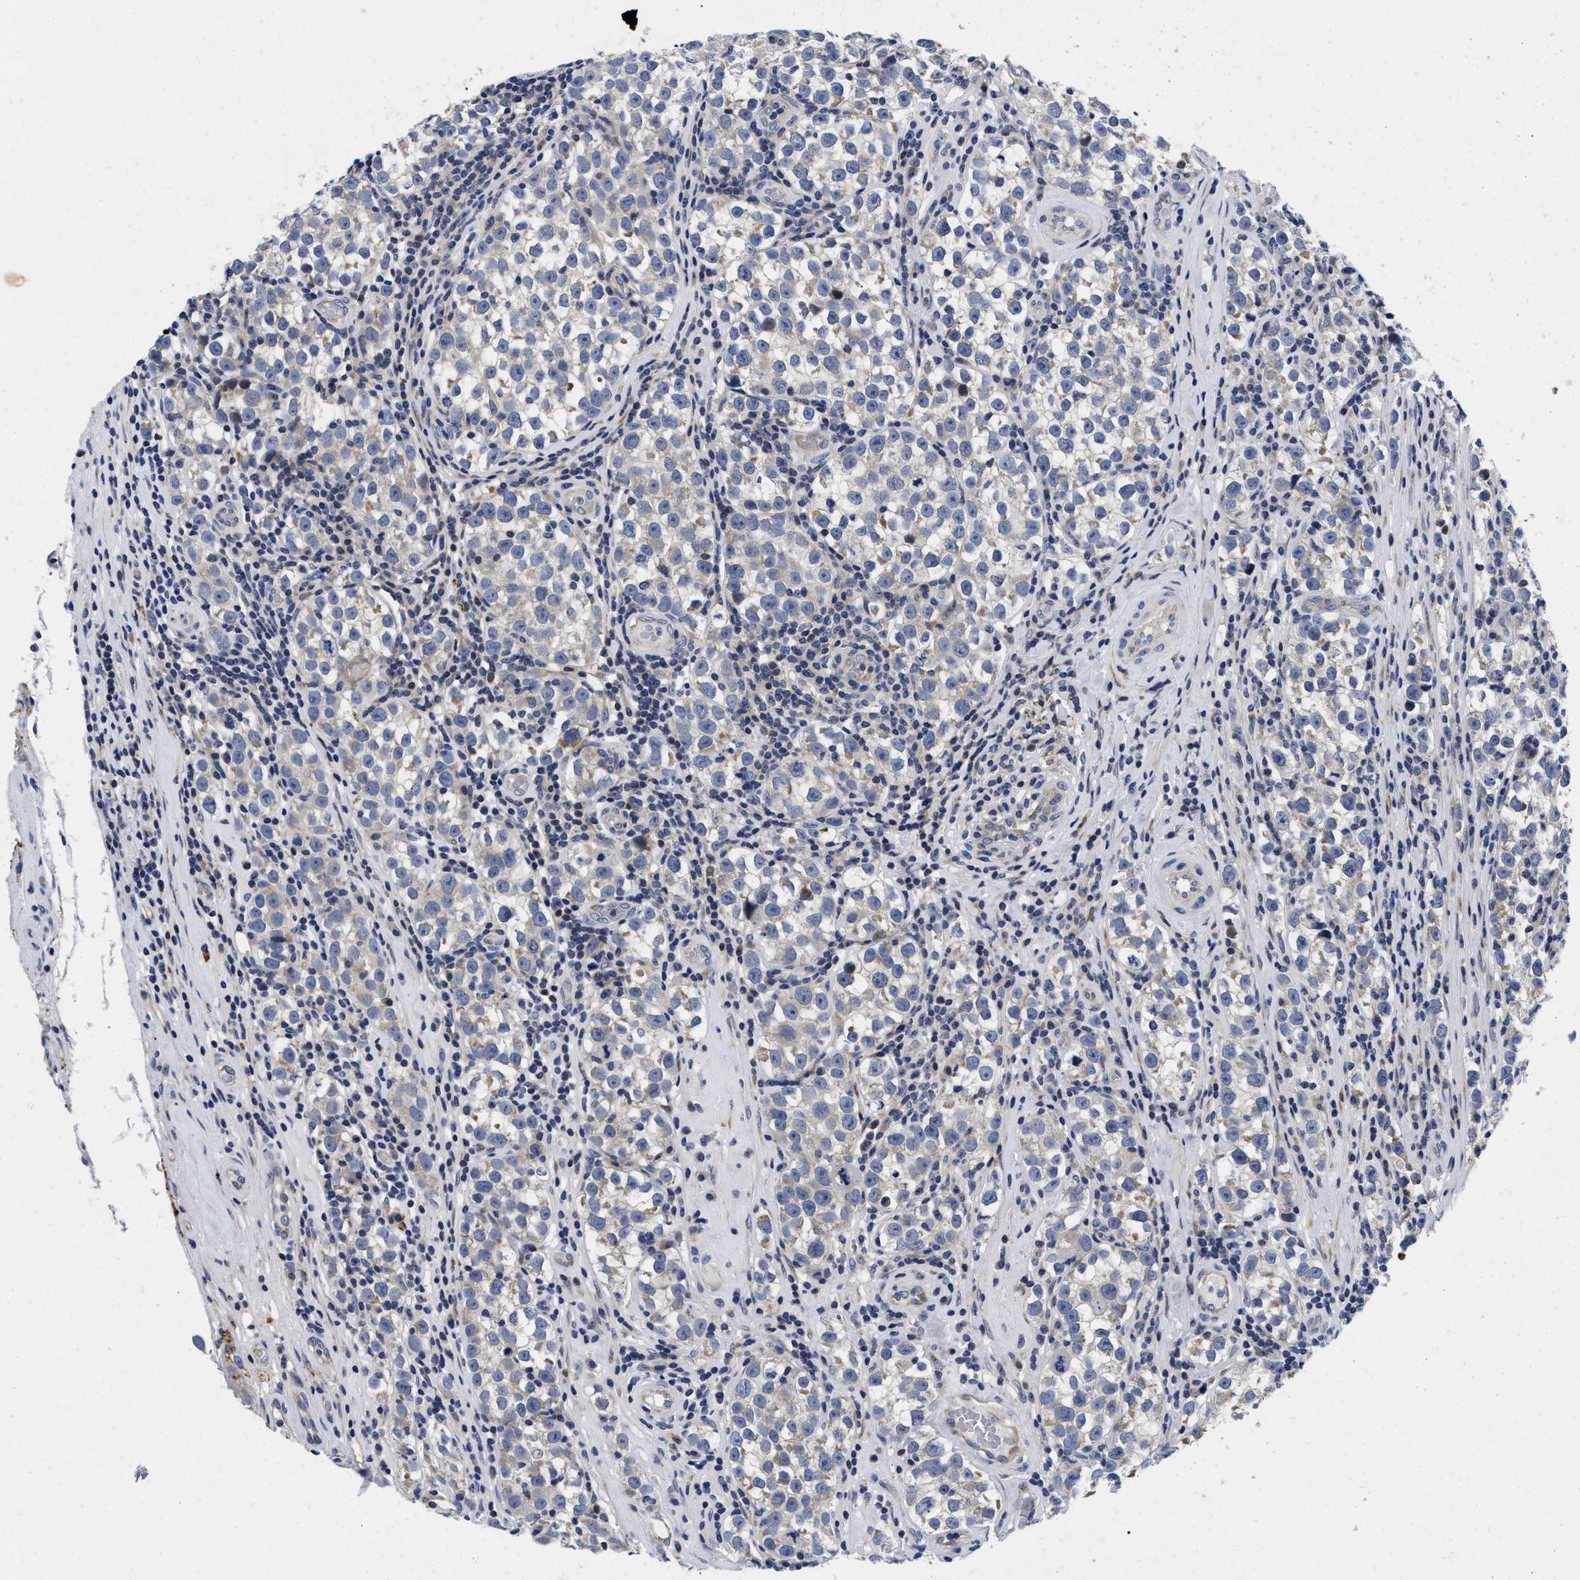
{"staining": {"intensity": "negative", "quantity": "none", "location": "none"}, "tissue": "testis cancer", "cell_type": "Tumor cells", "image_type": "cancer", "snomed": [{"axis": "morphology", "description": "Normal tissue, NOS"}, {"axis": "morphology", "description": "Seminoma, NOS"}, {"axis": "topography", "description": "Testis"}], "caption": "IHC image of neoplastic tissue: human testis cancer (seminoma) stained with DAB (3,3'-diaminobenzidine) displays no significant protein positivity in tumor cells. Nuclei are stained in blue.", "gene": "LAD1", "patient": {"sex": "male", "age": 43}}